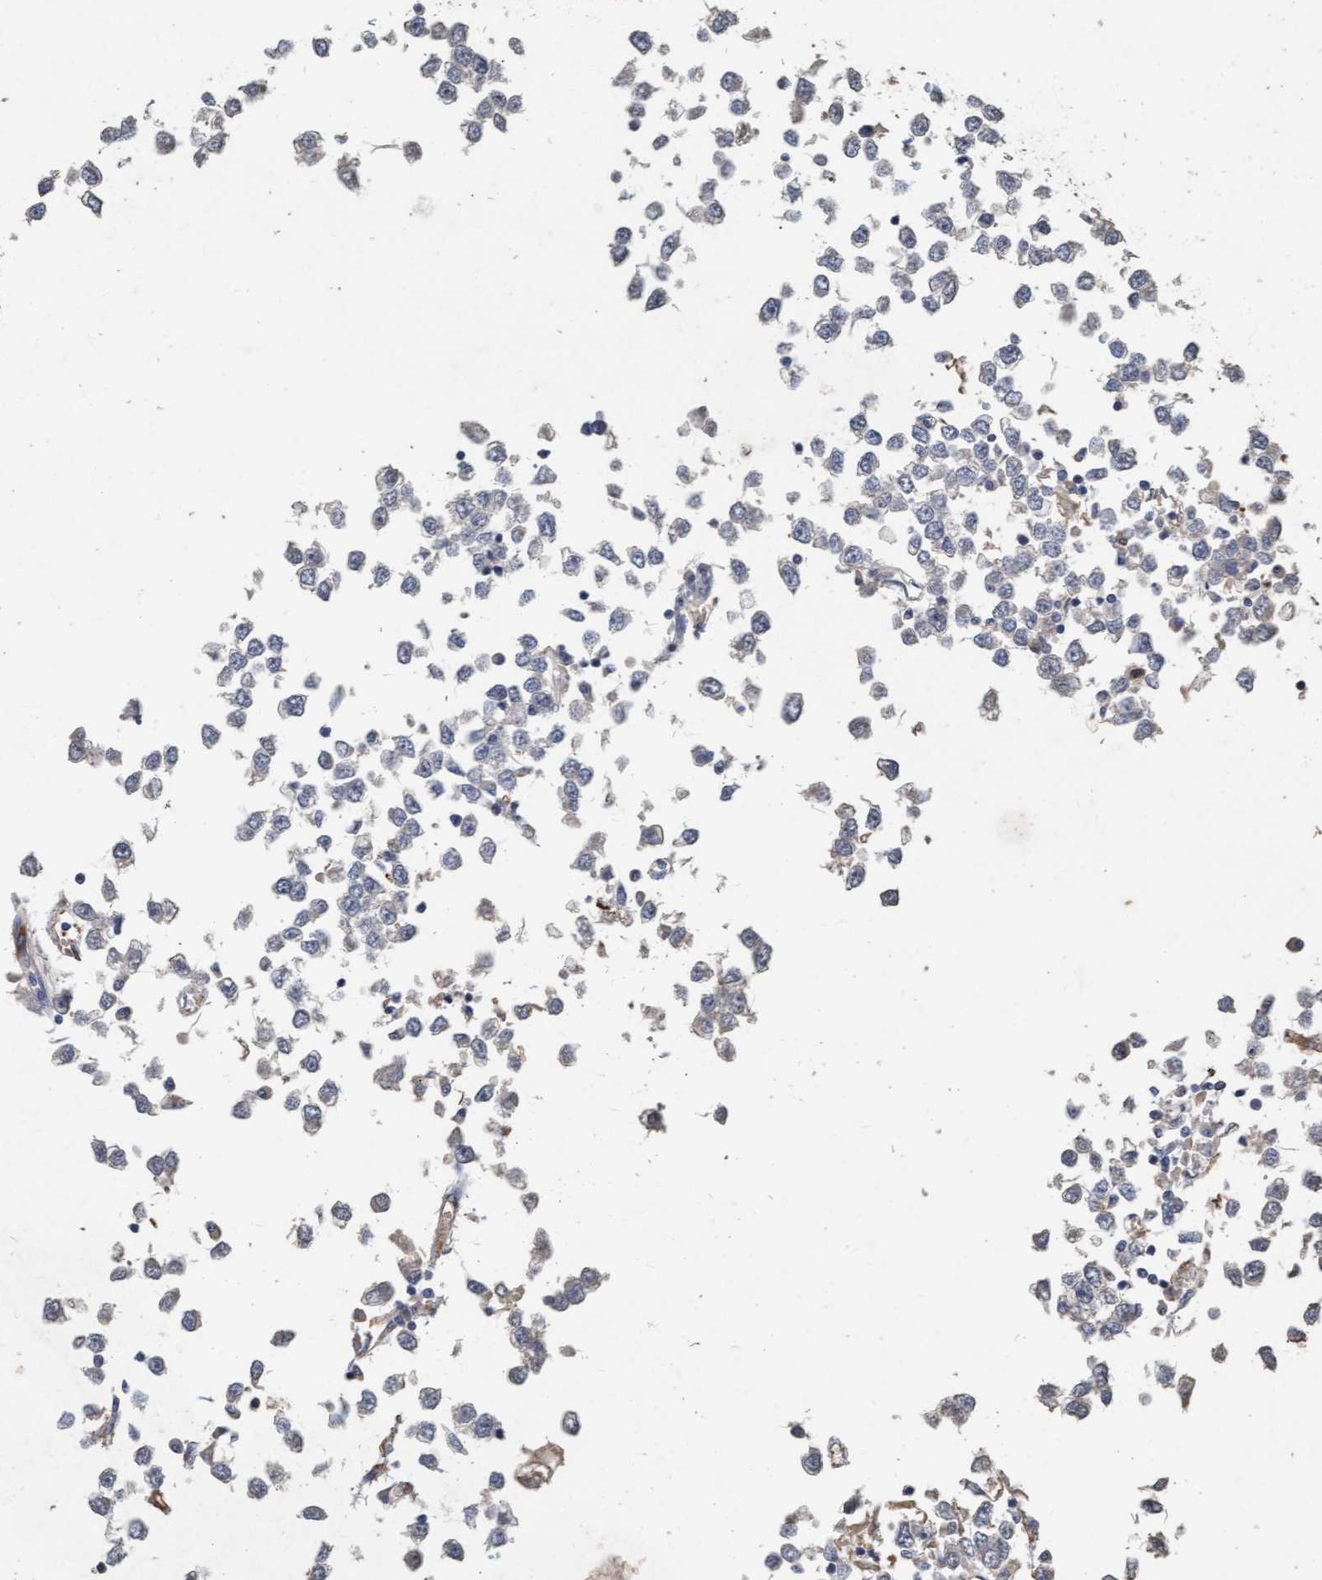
{"staining": {"intensity": "negative", "quantity": "none", "location": "none"}, "tissue": "testis cancer", "cell_type": "Tumor cells", "image_type": "cancer", "snomed": [{"axis": "morphology", "description": "Seminoma, NOS"}, {"axis": "topography", "description": "Testis"}], "caption": "A micrograph of testis seminoma stained for a protein displays no brown staining in tumor cells.", "gene": "LONRF1", "patient": {"sex": "male", "age": 65}}